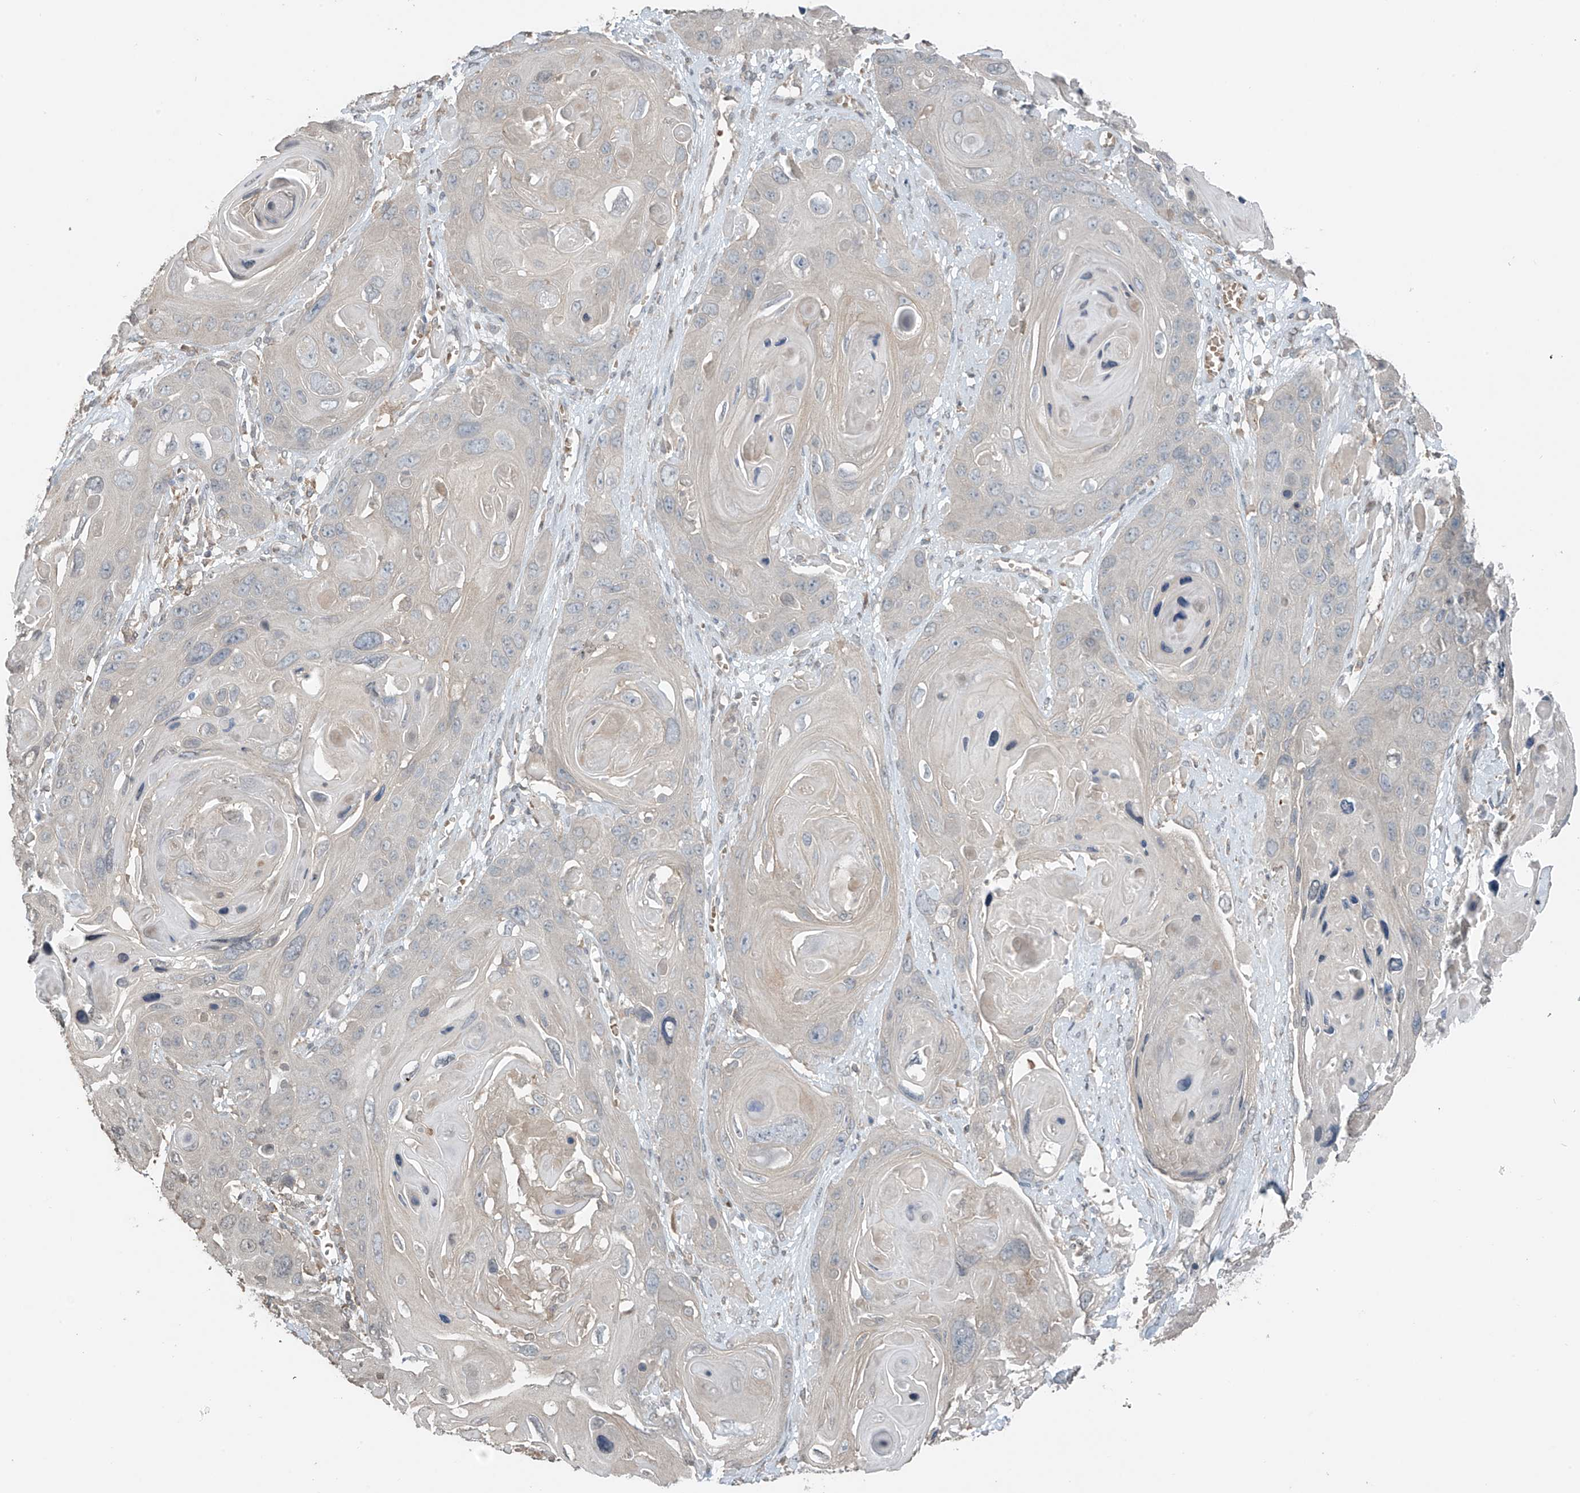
{"staining": {"intensity": "negative", "quantity": "none", "location": "none"}, "tissue": "skin cancer", "cell_type": "Tumor cells", "image_type": "cancer", "snomed": [{"axis": "morphology", "description": "Squamous cell carcinoma, NOS"}, {"axis": "topography", "description": "Skin"}], "caption": "A histopathology image of skin cancer stained for a protein demonstrates no brown staining in tumor cells.", "gene": "HOXA11", "patient": {"sex": "male", "age": 55}}